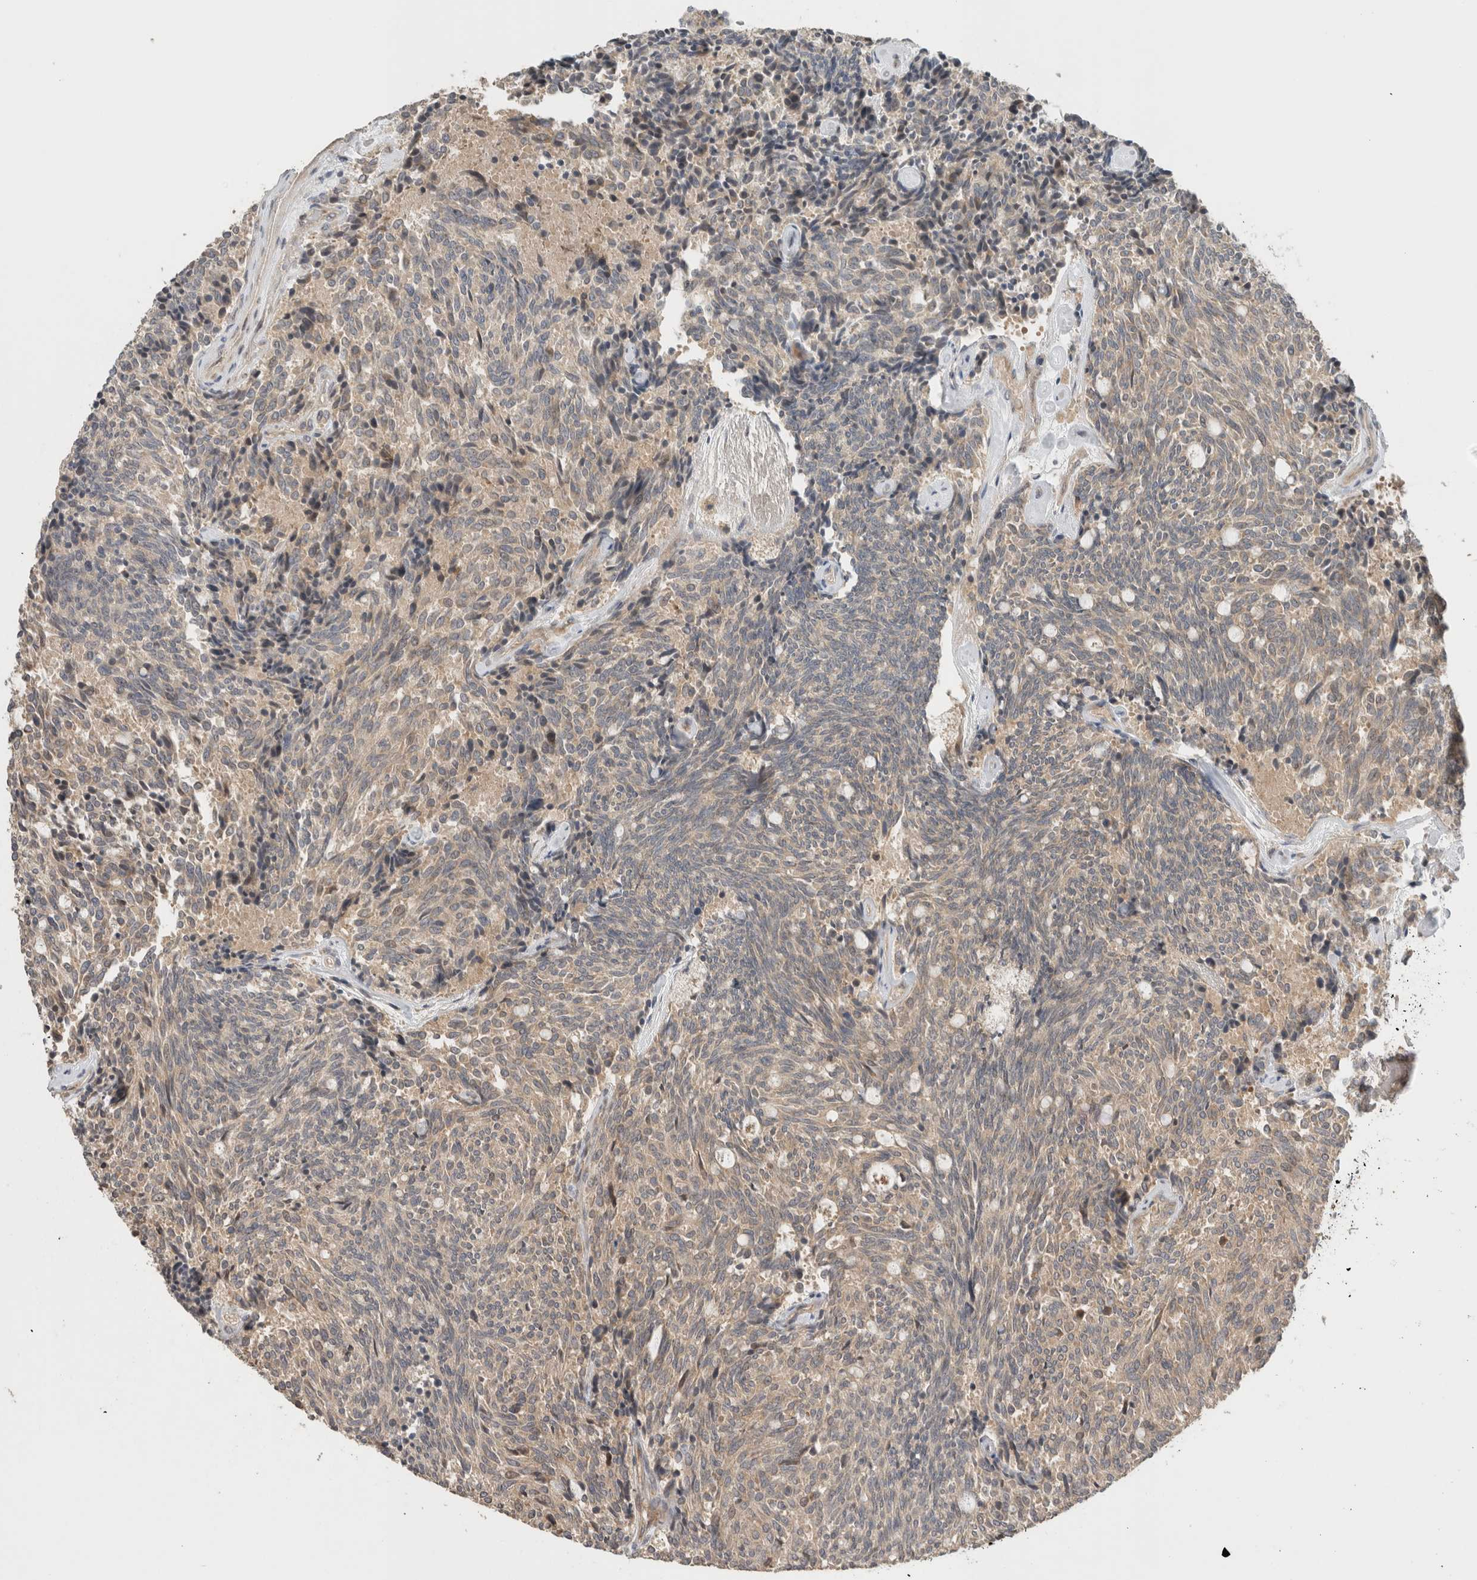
{"staining": {"intensity": "weak", "quantity": "25%-75%", "location": "cytoplasmic/membranous"}, "tissue": "carcinoid", "cell_type": "Tumor cells", "image_type": "cancer", "snomed": [{"axis": "morphology", "description": "Carcinoid, malignant, NOS"}, {"axis": "topography", "description": "Pancreas"}], "caption": "Brown immunohistochemical staining in human carcinoid demonstrates weak cytoplasmic/membranous positivity in approximately 25%-75% of tumor cells.", "gene": "PUM1", "patient": {"sex": "female", "age": 54}}